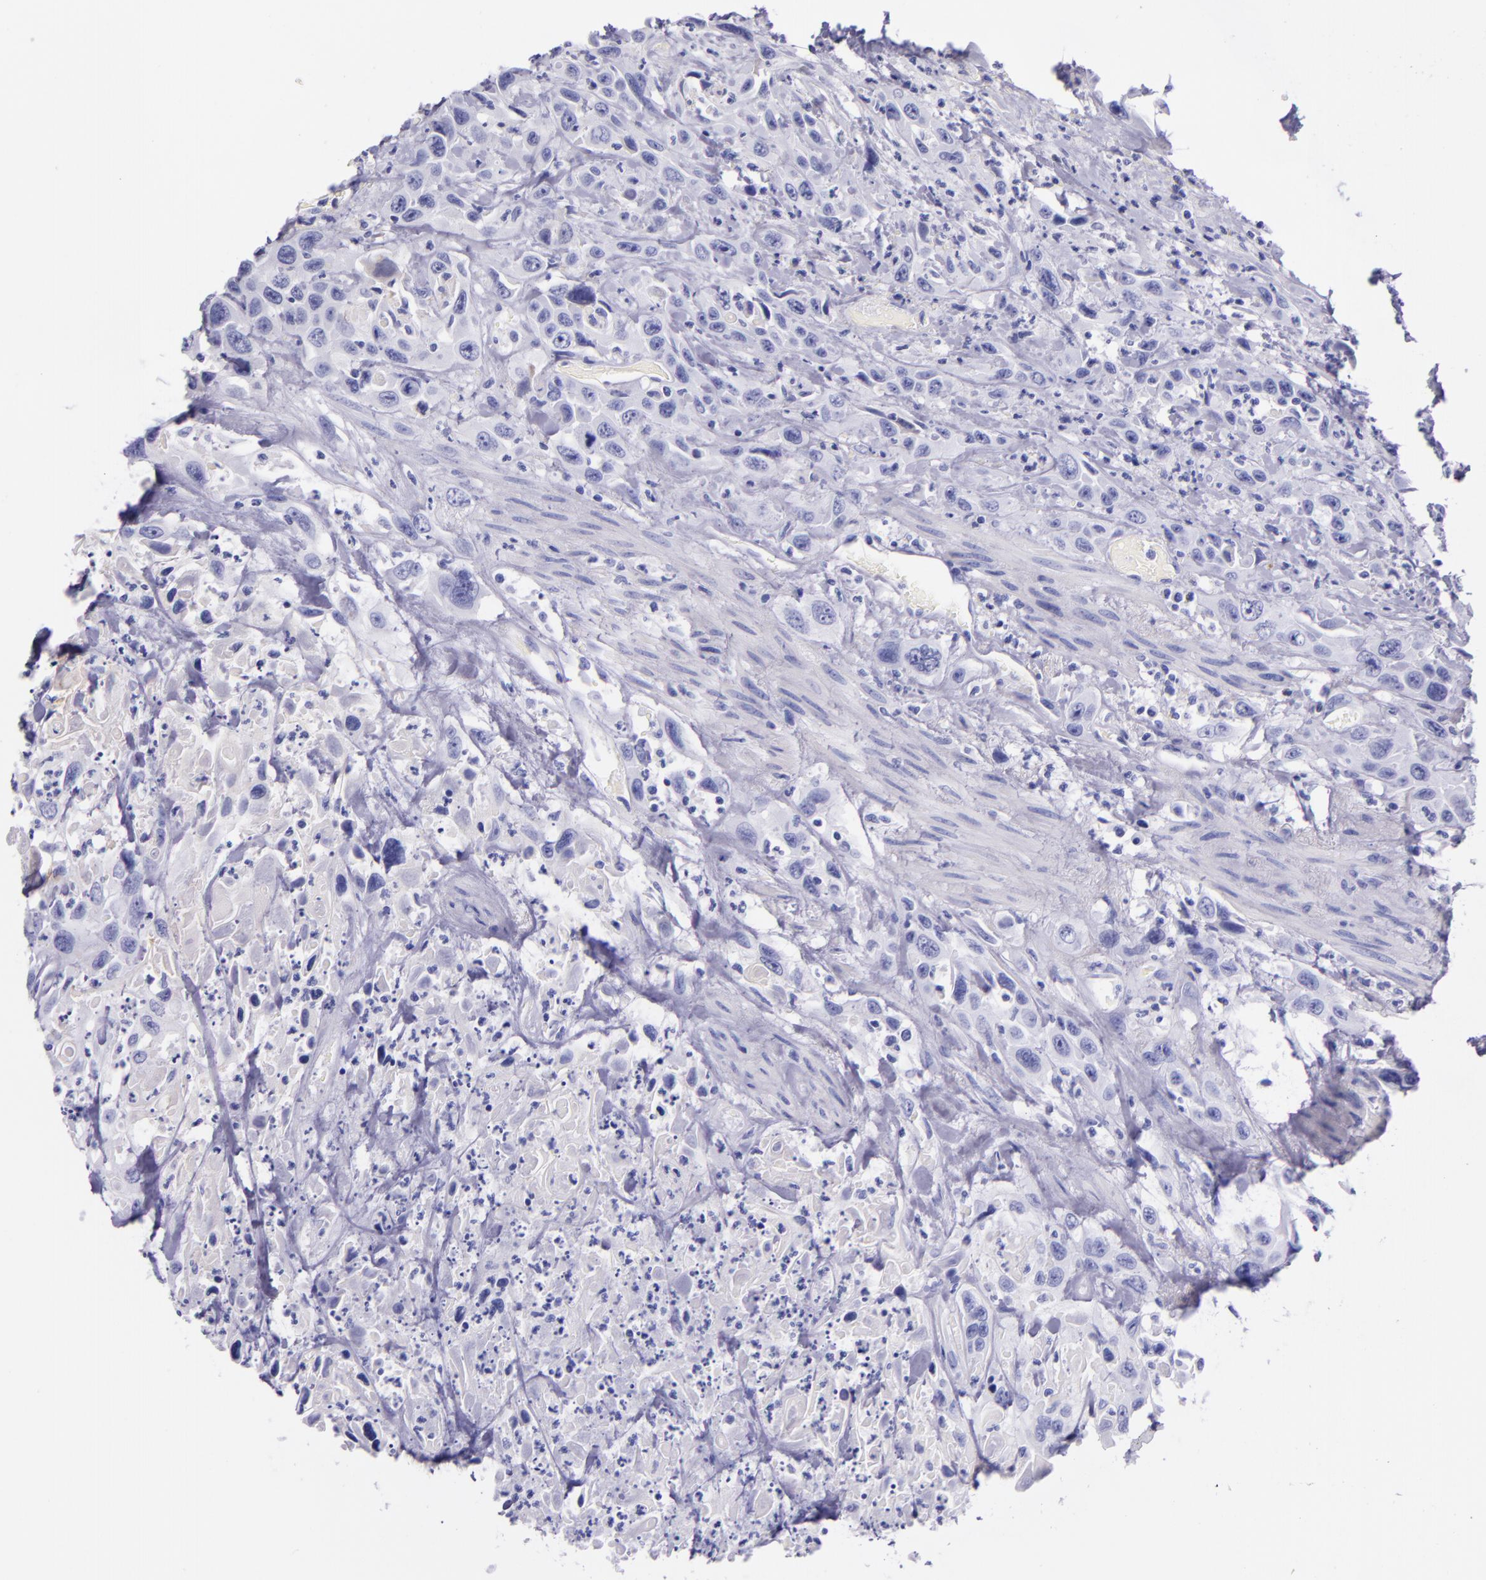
{"staining": {"intensity": "negative", "quantity": "none", "location": "none"}, "tissue": "urothelial cancer", "cell_type": "Tumor cells", "image_type": "cancer", "snomed": [{"axis": "morphology", "description": "Urothelial carcinoma, High grade"}, {"axis": "topography", "description": "Urinary bladder"}], "caption": "Human urothelial carcinoma (high-grade) stained for a protein using immunohistochemistry exhibits no positivity in tumor cells.", "gene": "KNG1", "patient": {"sex": "female", "age": 84}}